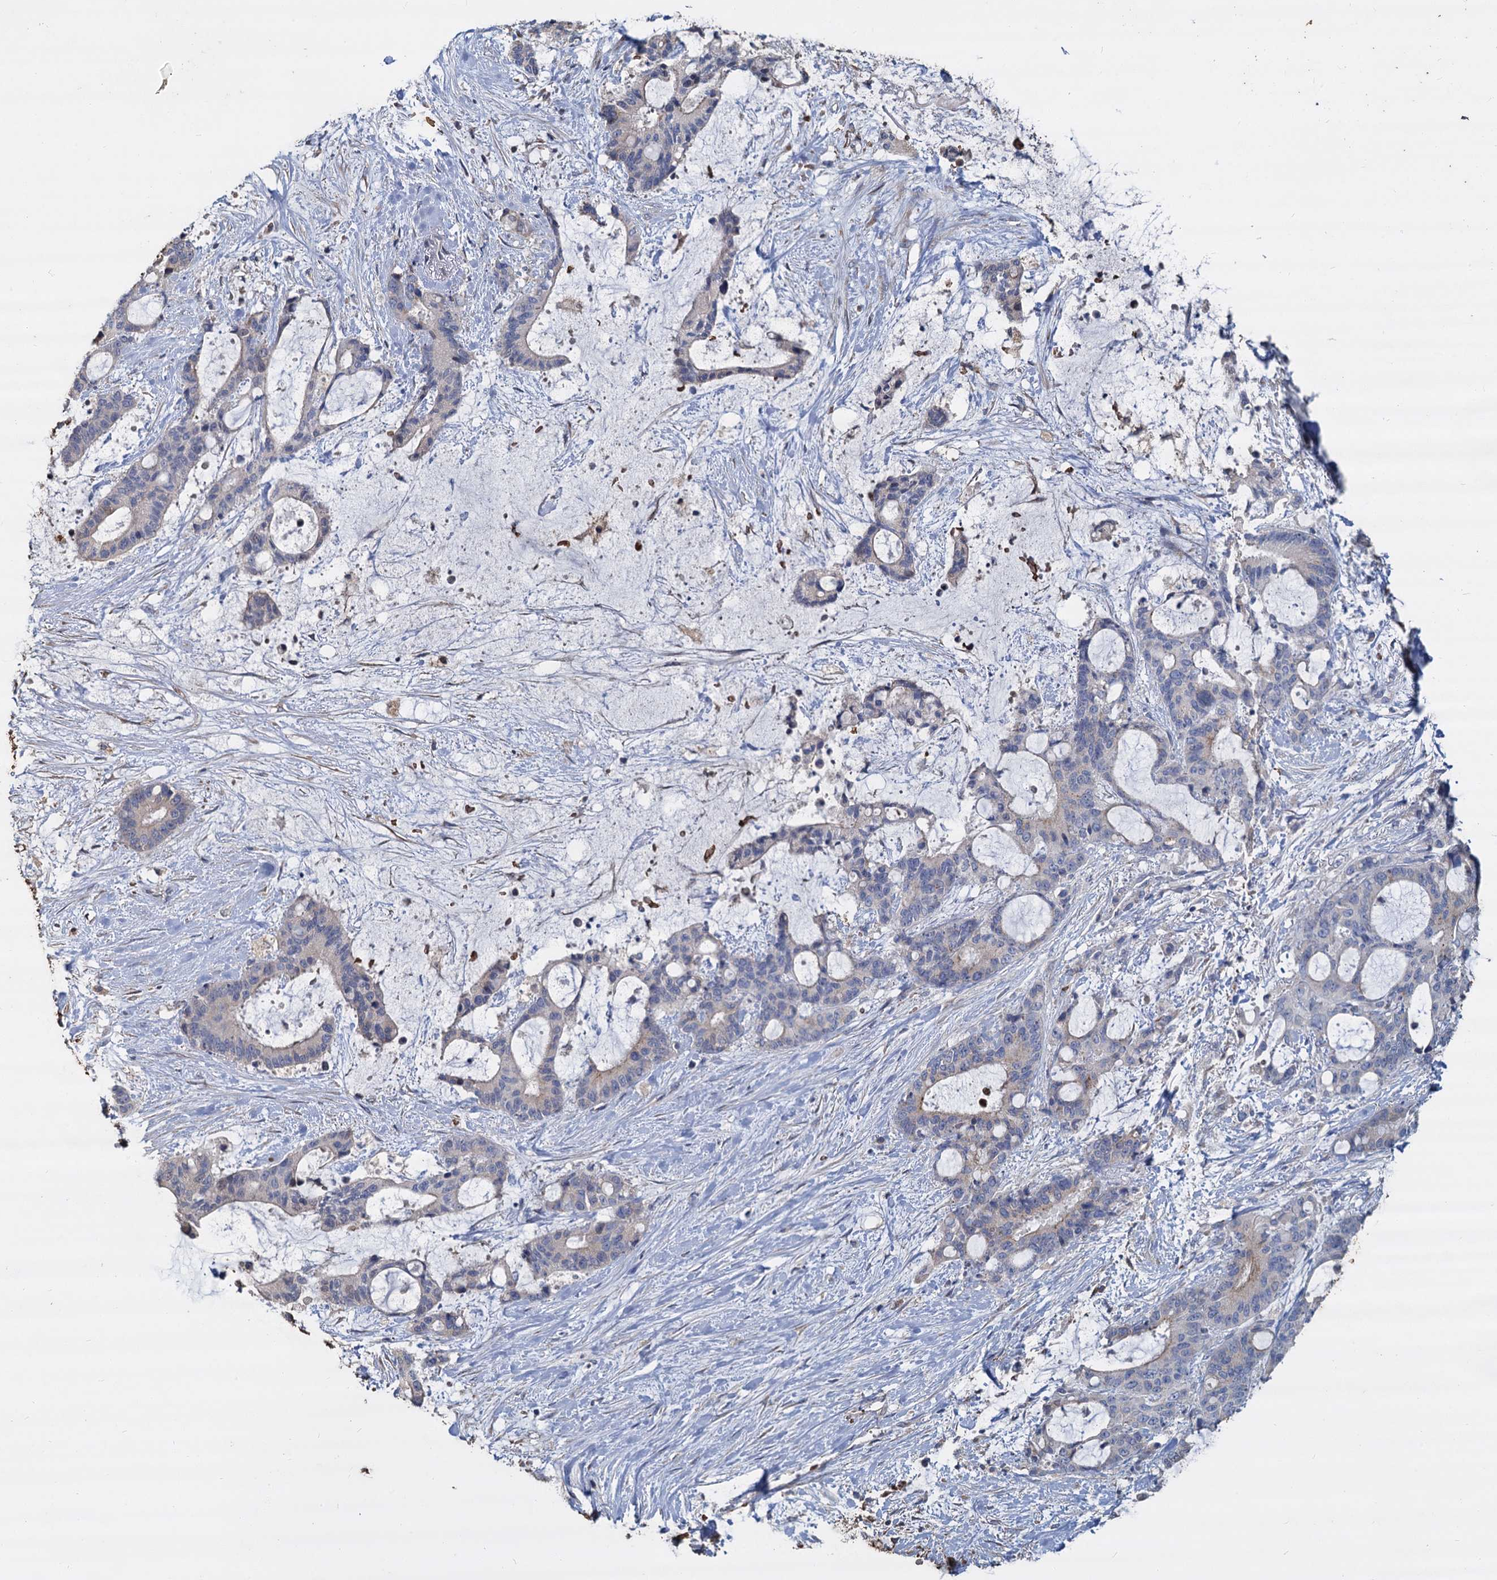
{"staining": {"intensity": "negative", "quantity": "none", "location": "none"}, "tissue": "liver cancer", "cell_type": "Tumor cells", "image_type": "cancer", "snomed": [{"axis": "morphology", "description": "Normal tissue, NOS"}, {"axis": "morphology", "description": "Cholangiocarcinoma"}, {"axis": "topography", "description": "Liver"}, {"axis": "topography", "description": "Peripheral nerve tissue"}], "caption": "Tumor cells show no significant protein expression in liver cholangiocarcinoma.", "gene": "TCTN2", "patient": {"sex": "female", "age": 73}}